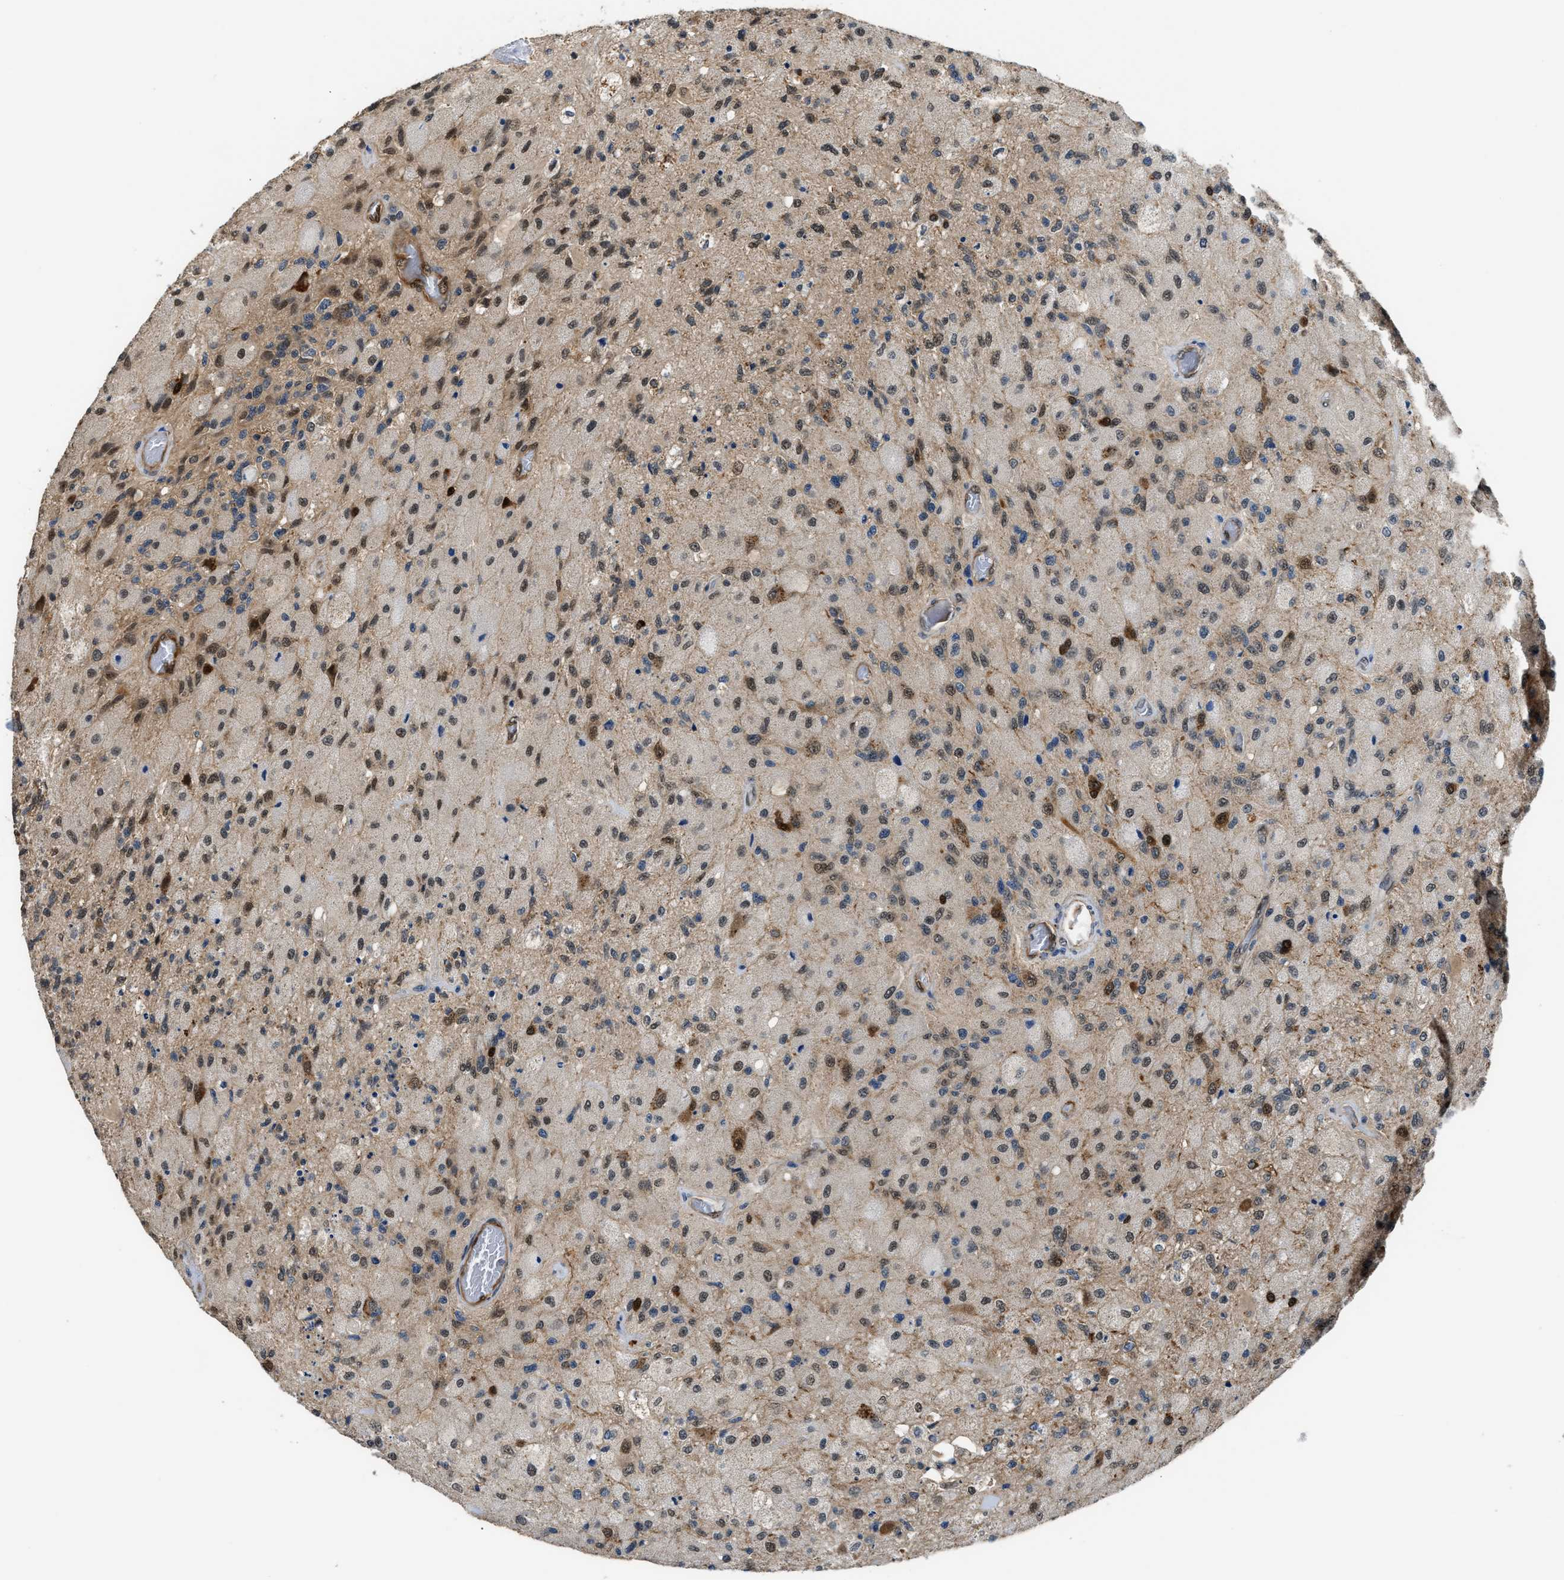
{"staining": {"intensity": "moderate", "quantity": "25%-75%", "location": "nuclear"}, "tissue": "glioma", "cell_type": "Tumor cells", "image_type": "cancer", "snomed": [{"axis": "morphology", "description": "Normal tissue, NOS"}, {"axis": "morphology", "description": "Glioma, malignant, High grade"}, {"axis": "topography", "description": "Cerebral cortex"}], "caption": "Protein expression analysis of glioma displays moderate nuclear expression in about 25%-75% of tumor cells.", "gene": "PPA1", "patient": {"sex": "male", "age": 77}}